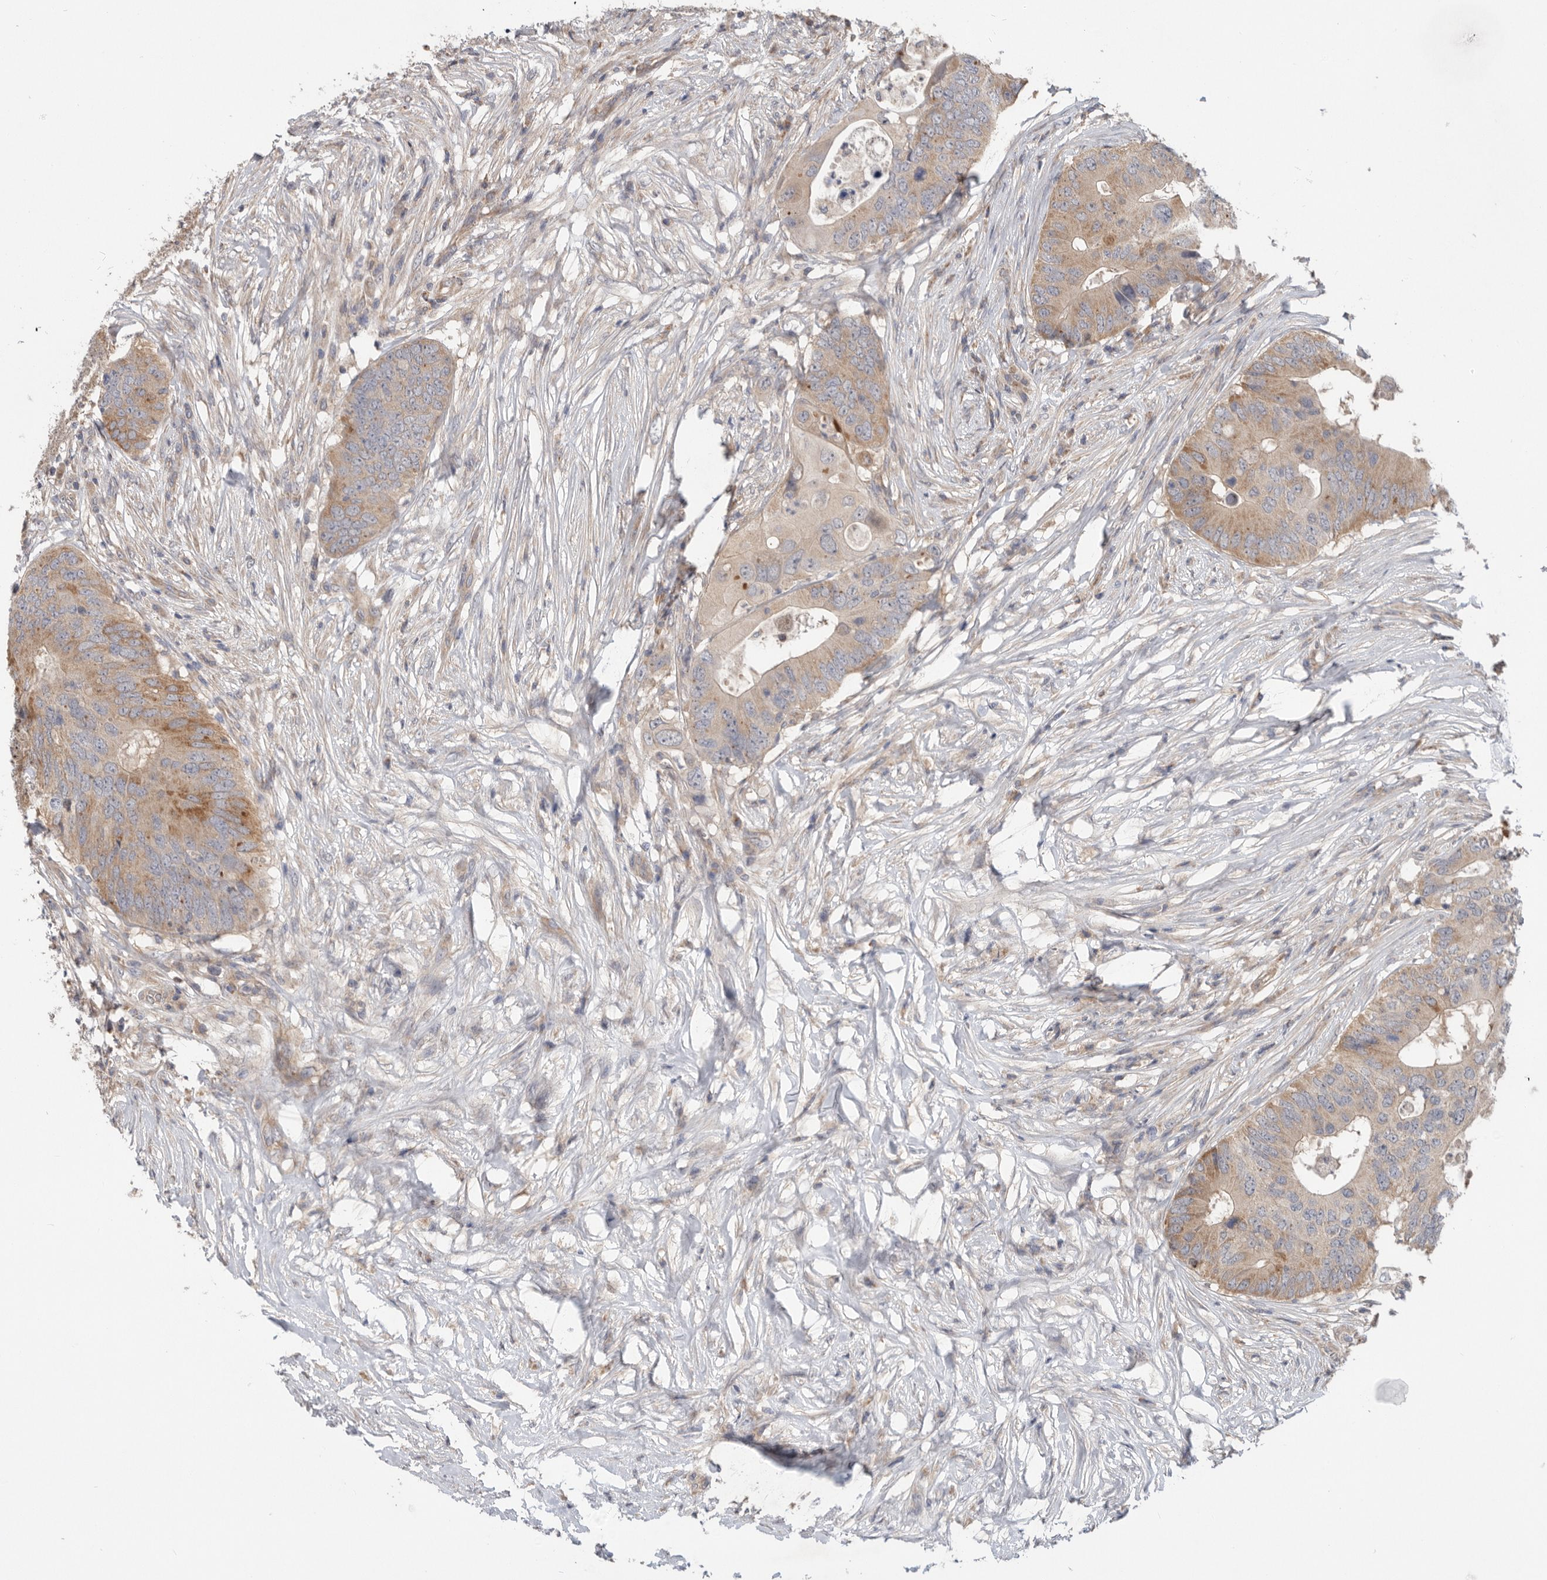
{"staining": {"intensity": "moderate", "quantity": "25%-75%", "location": "cytoplasmic/membranous"}, "tissue": "colorectal cancer", "cell_type": "Tumor cells", "image_type": "cancer", "snomed": [{"axis": "morphology", "description": "Adenocarcinoma, NOS"}, {"axis": "topography", "description": "Colon"}], "caption": "Immunohistochemical staining of colorectal cancer (adenocarcinoma) exhibits medium levels of moderate cytoplasmic/membranous protein positivity in about 25%-75% of tumor cells.", "gene": "MTFR1L", "patient": {"sex": "male", "age": 71}}